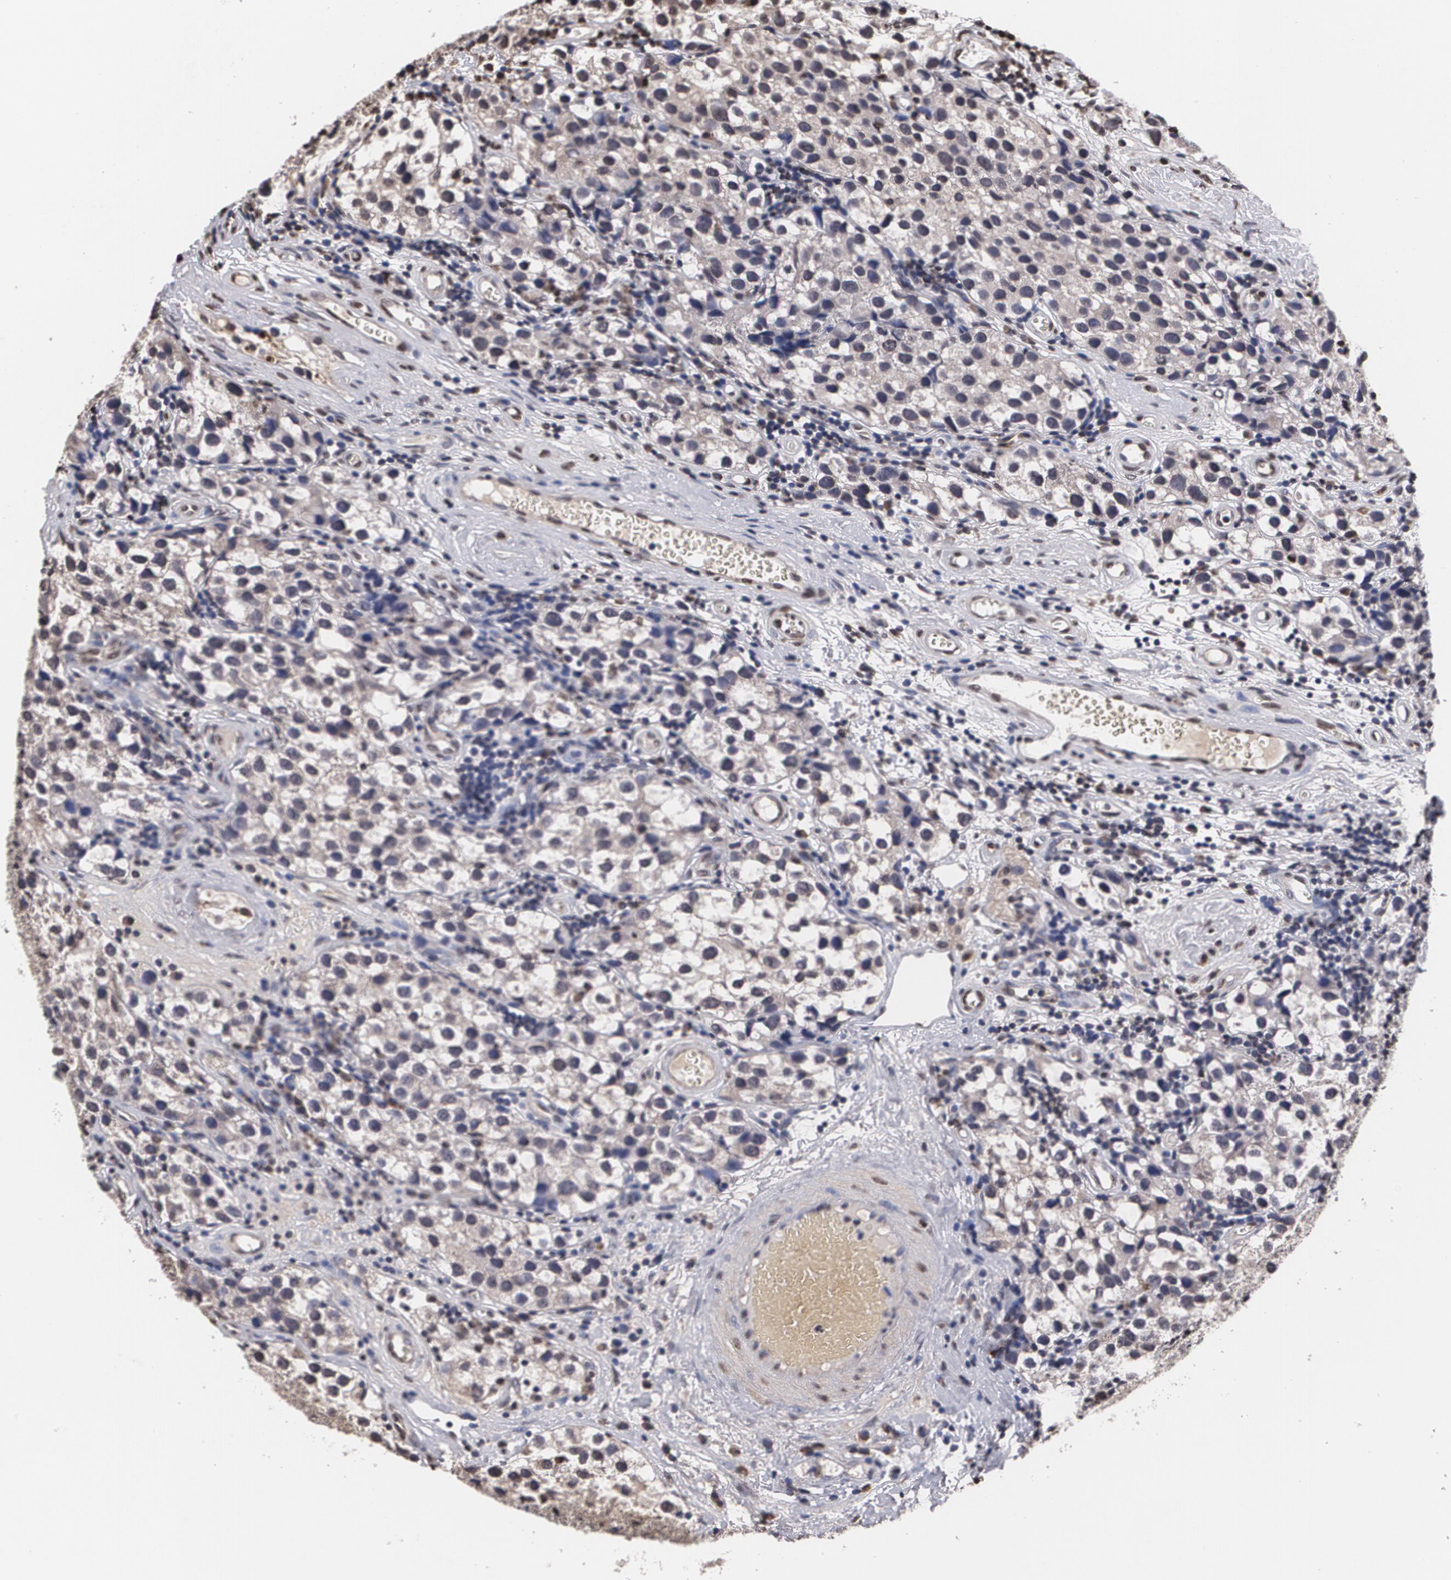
{"staining": {"intensity": "negative", "quantity": "none", "location": "none"}, "tissue": "testis cancer", "cell_type": "Tumor cells", "image_type": "cancer", "snomed": [{"axis": "morphology", "description": "Seminoma, NOS"}, {"axis": "topography", "description": "Testis"}], "caption": "Immunohistochemical staining of human testis seminoma reveals no significant staining in tumor cells.", "gene": "MVP", "patient": {"sex": "male", "age": 39}}